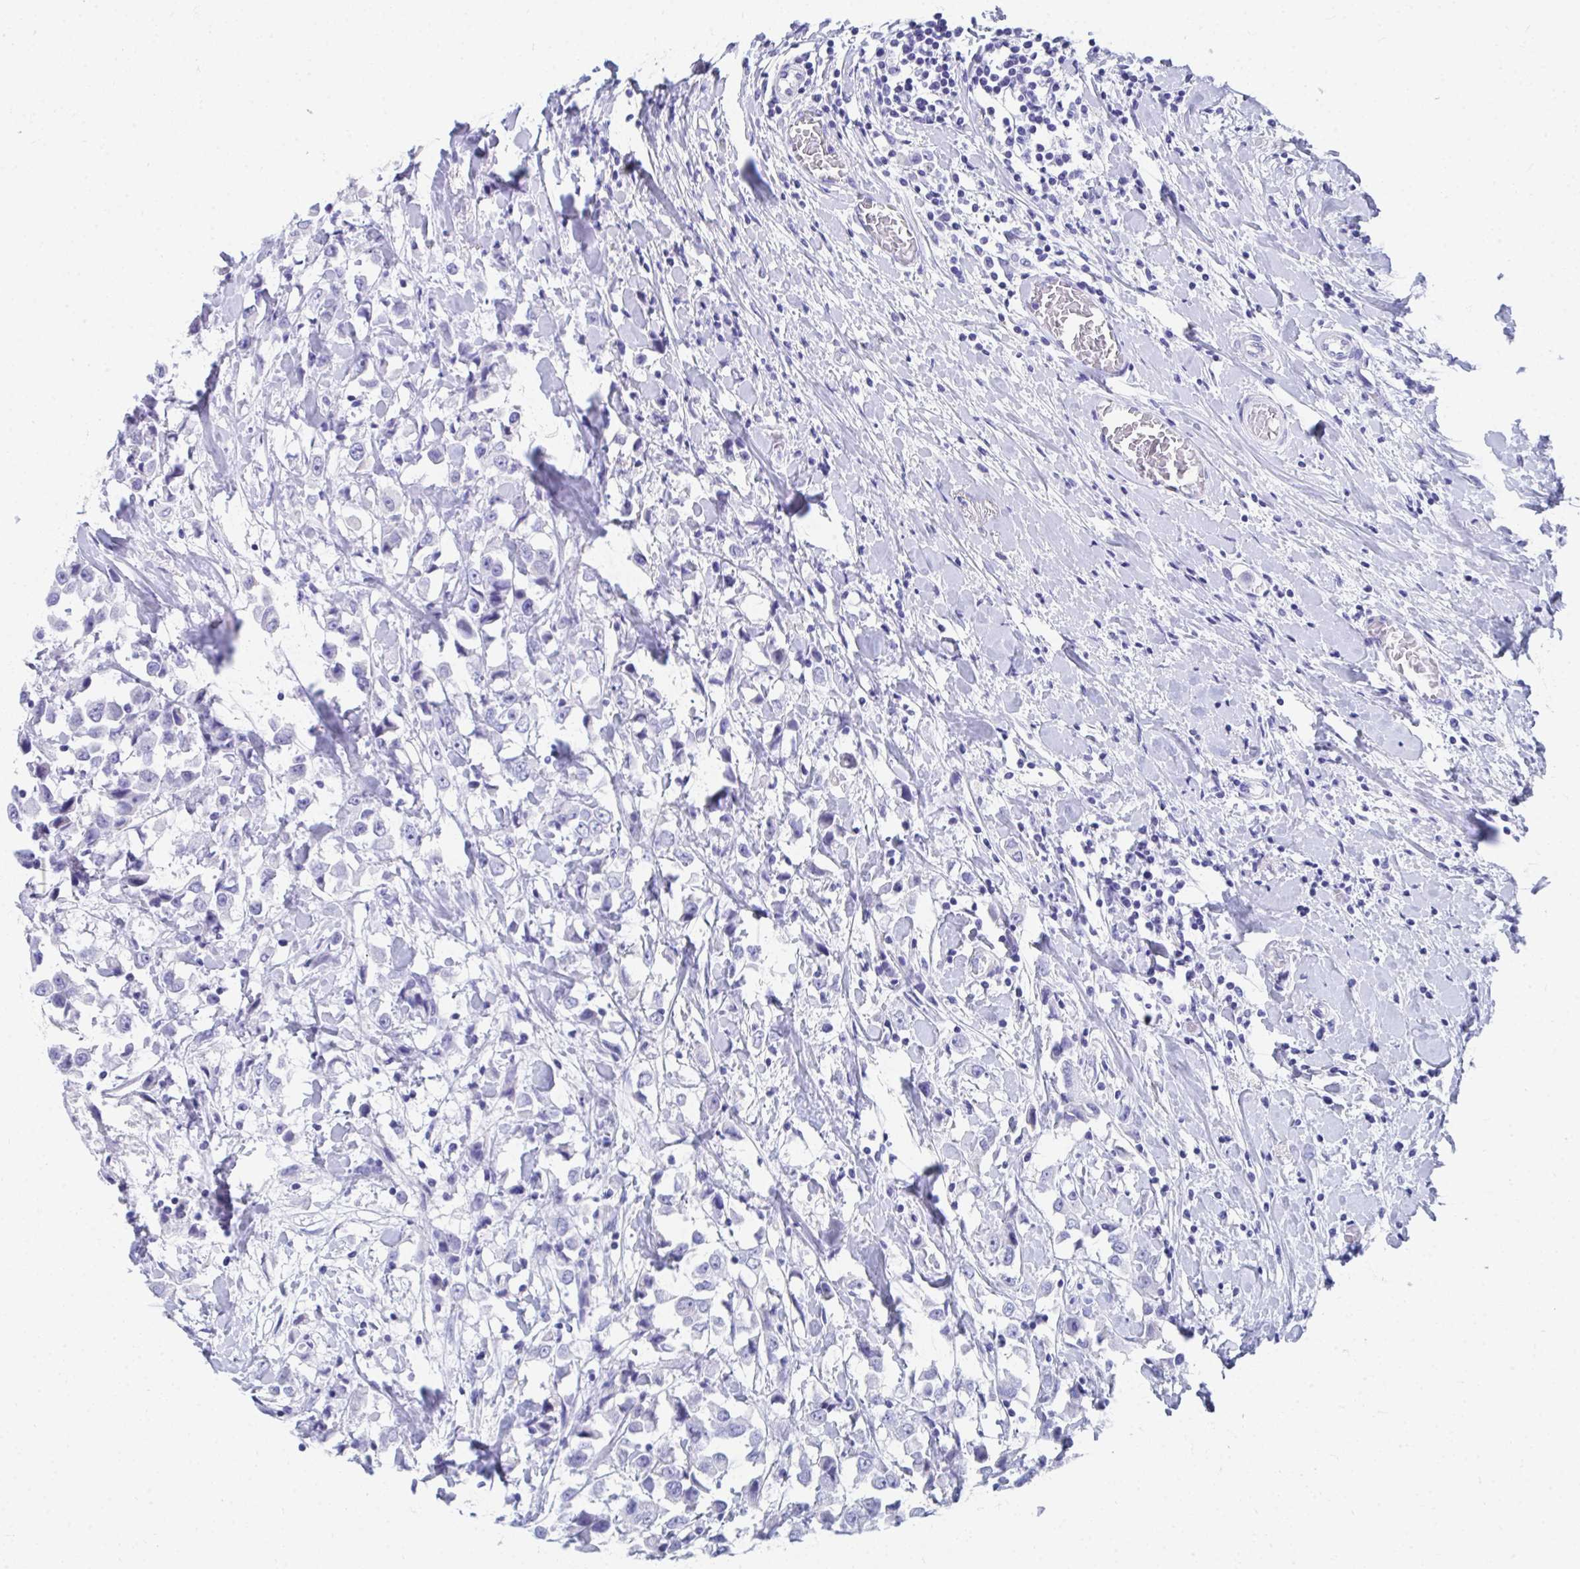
{"staining": {"intensity": "negative", "quantity": "none", "location": "none"}, "tissue": "breast cancer", "cell_type": "Tumor cells", "image_type": "cancer", "snomed": [{"axis": "morphology", "description": "Duct carcinoma"}, {"axis": "topography", "description": "Breast"}], "caption": "Immunohistochemistry of human invasive ductal carcinoma (breast) reveals no positivity in tumor cells. (Immunohistochemistry, brightfield microscopy, high magnification).", "gene": "HGD", "patient": {"sex": "female", "age": 61}}